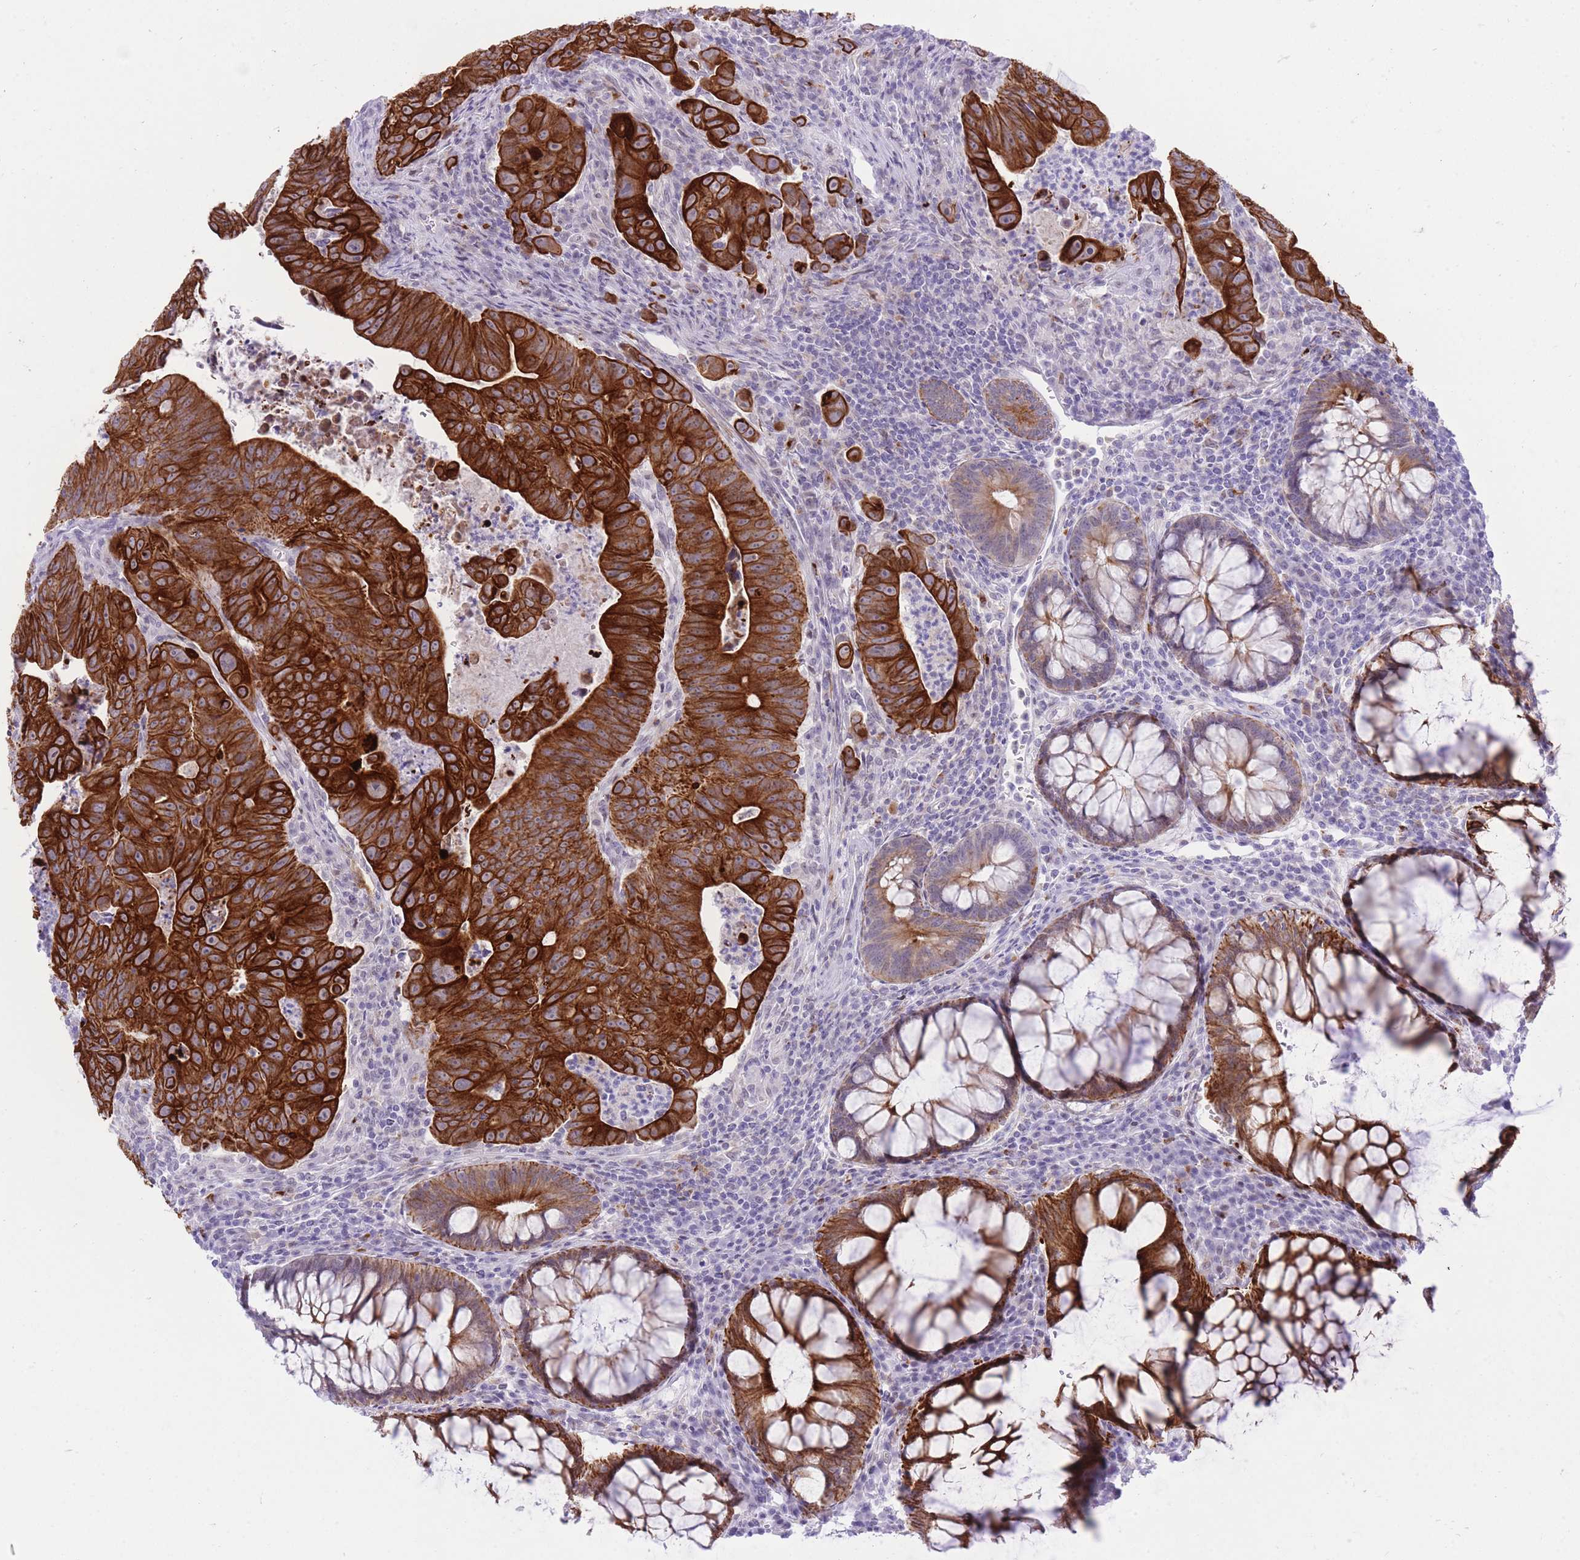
{"staining": {"intensity": "strong", "quantity": ">75%", "location": "cytoplasmic/membranous"}, "tissue": "colorectal cancer", "cell_type": "Tumor cells", "image_type": "cancer", "snomed": [{"axis": "morphology", "description": "Adenocarcinoma, NOS"}, {"axis": "topography", "description": "Rectum"}], "caption": "This micrograph reveals adenocarcinoma (colorectal) stained with immunohistochemistry (IHC) to label a protein in brown. The cytoplasmic/membranous of tumor cells show strong positivity for the protein. Nuclei are counter-stained blue.", "gene": "MEIS3", "patient": {"sex": "male", "age": 69}}